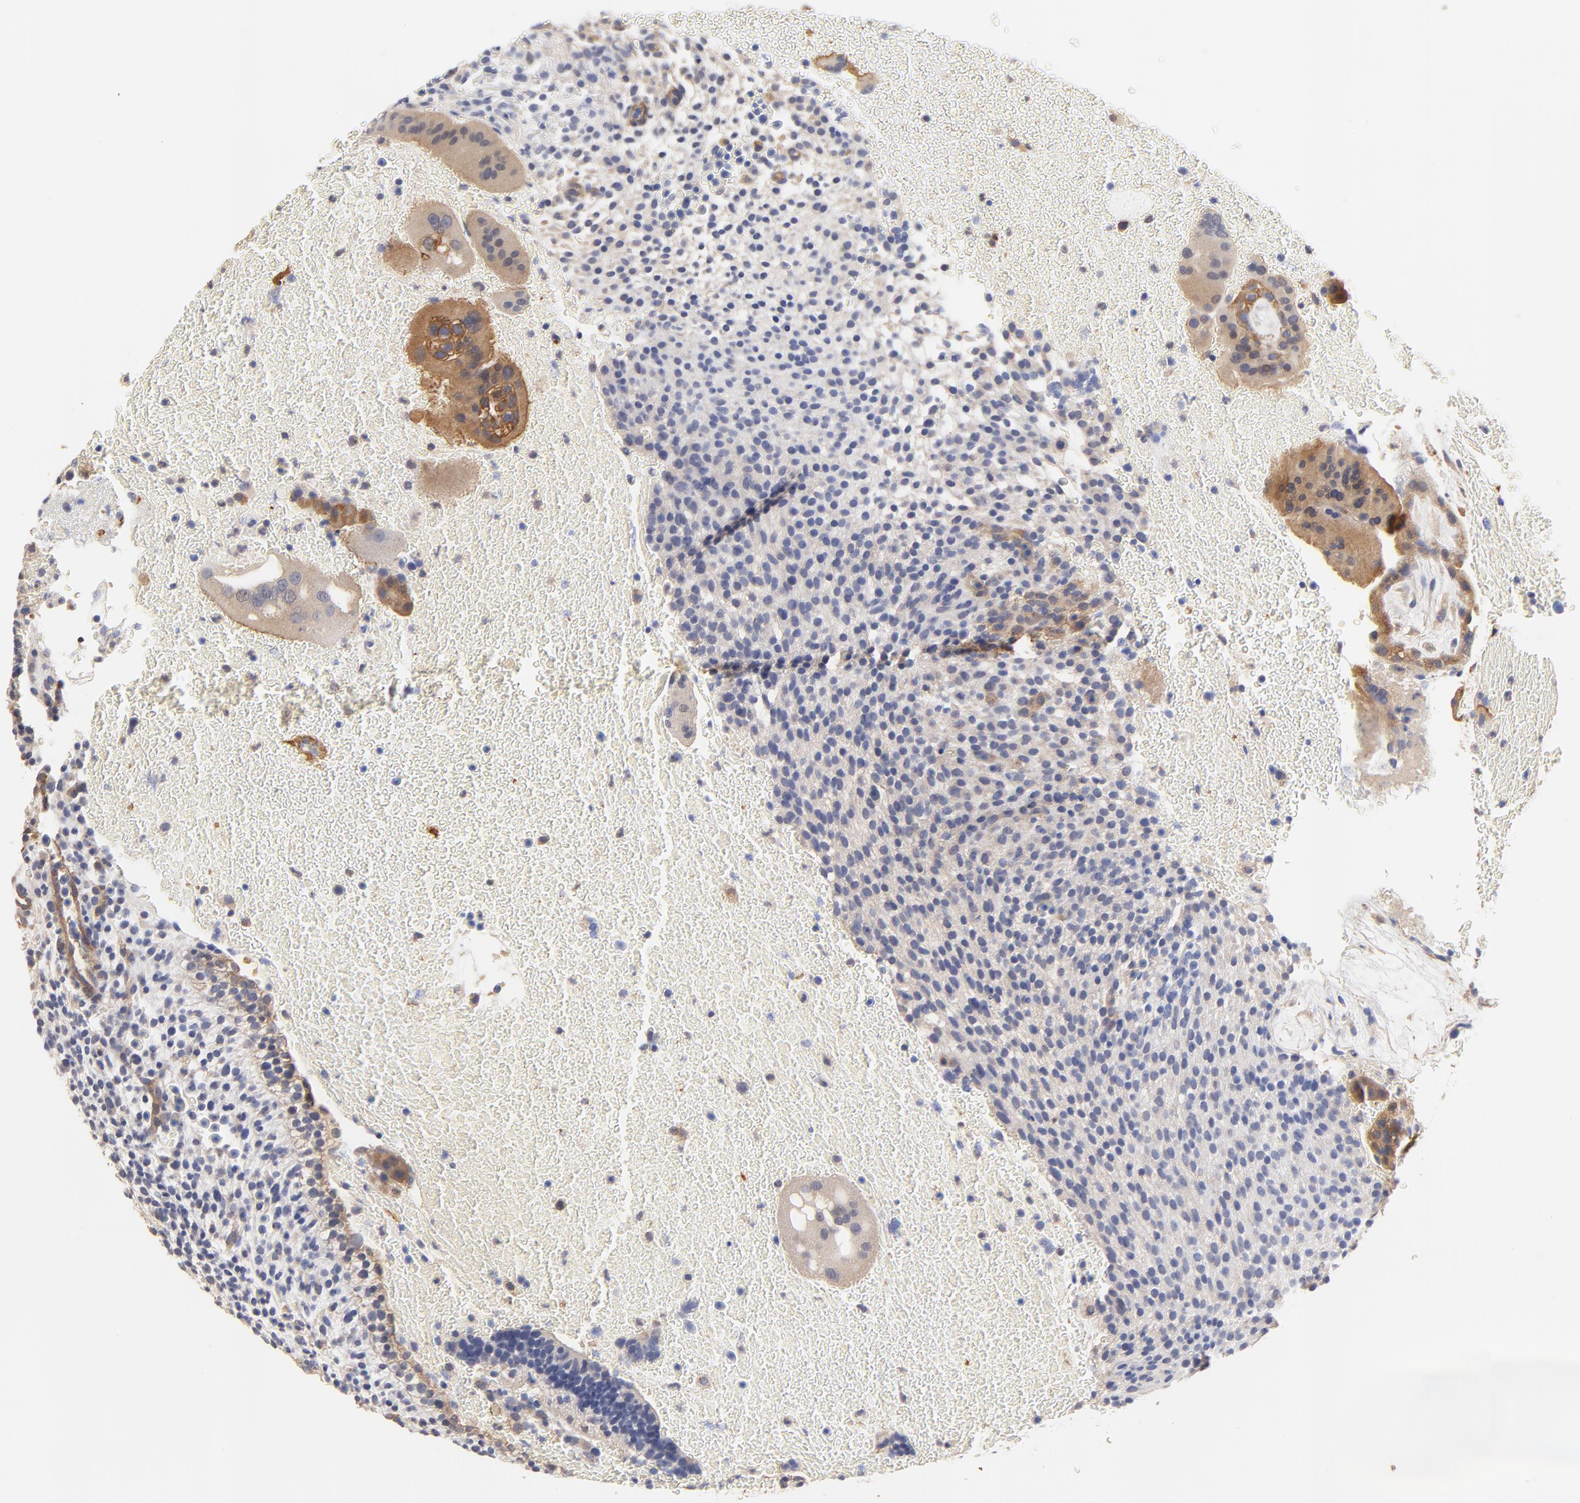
{"staining": {"intensity": "negative", "quantity": "none", "location": "none"}, "tissue": "placenta", "cell_type": "Decidual cells", "image_type": "normal", "snomed": [{"axis": "morphology", "description": "Normal tissue, NOS"}, {"axis": "topography", "description": "Placenta"}], "caption": "Immunohistochemical staining of benign placenta shows no significant staining in decidual cells.", "gene": "FBXL2", "patient": {"sex": "female", "age": 19}}